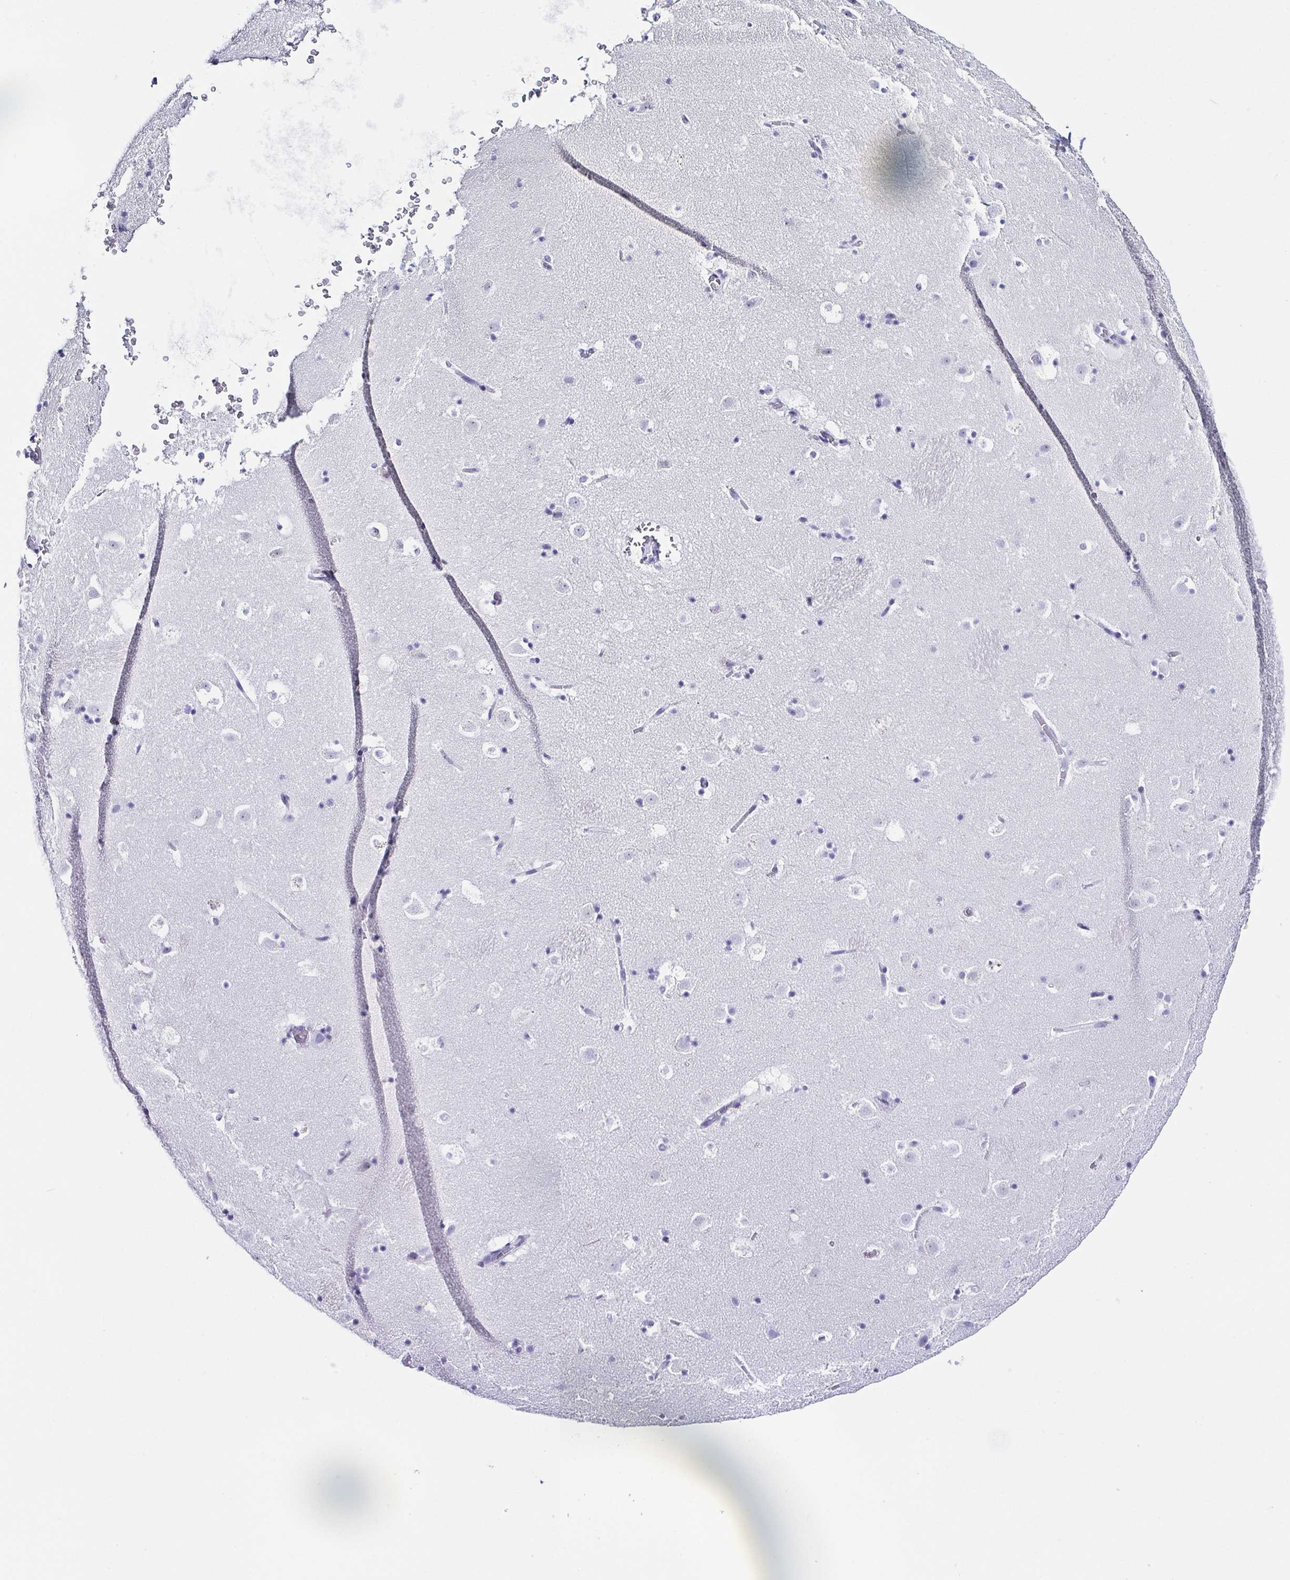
{"staining": {"intensity": "negative", "quantity": "none", "location": "none"}, "tissue": "caudate", "cell_type": "Glial cells", "image_type": "normal", "snomed": [{"axis": "morphology", "description": "Normal tissue, NOS"}, {"axis": "topography", "description": "Lateral ventricle wall"}], "caption": "Immunohistochemical staining of unremarkable caudate reveals no significant positivity in glial cells. (Brightfield microscopy of DAB immunohistochemistry (IHC) at high magnification).", "gene": "TNNT2", "patient": {"sex": "male", "age": 37}}